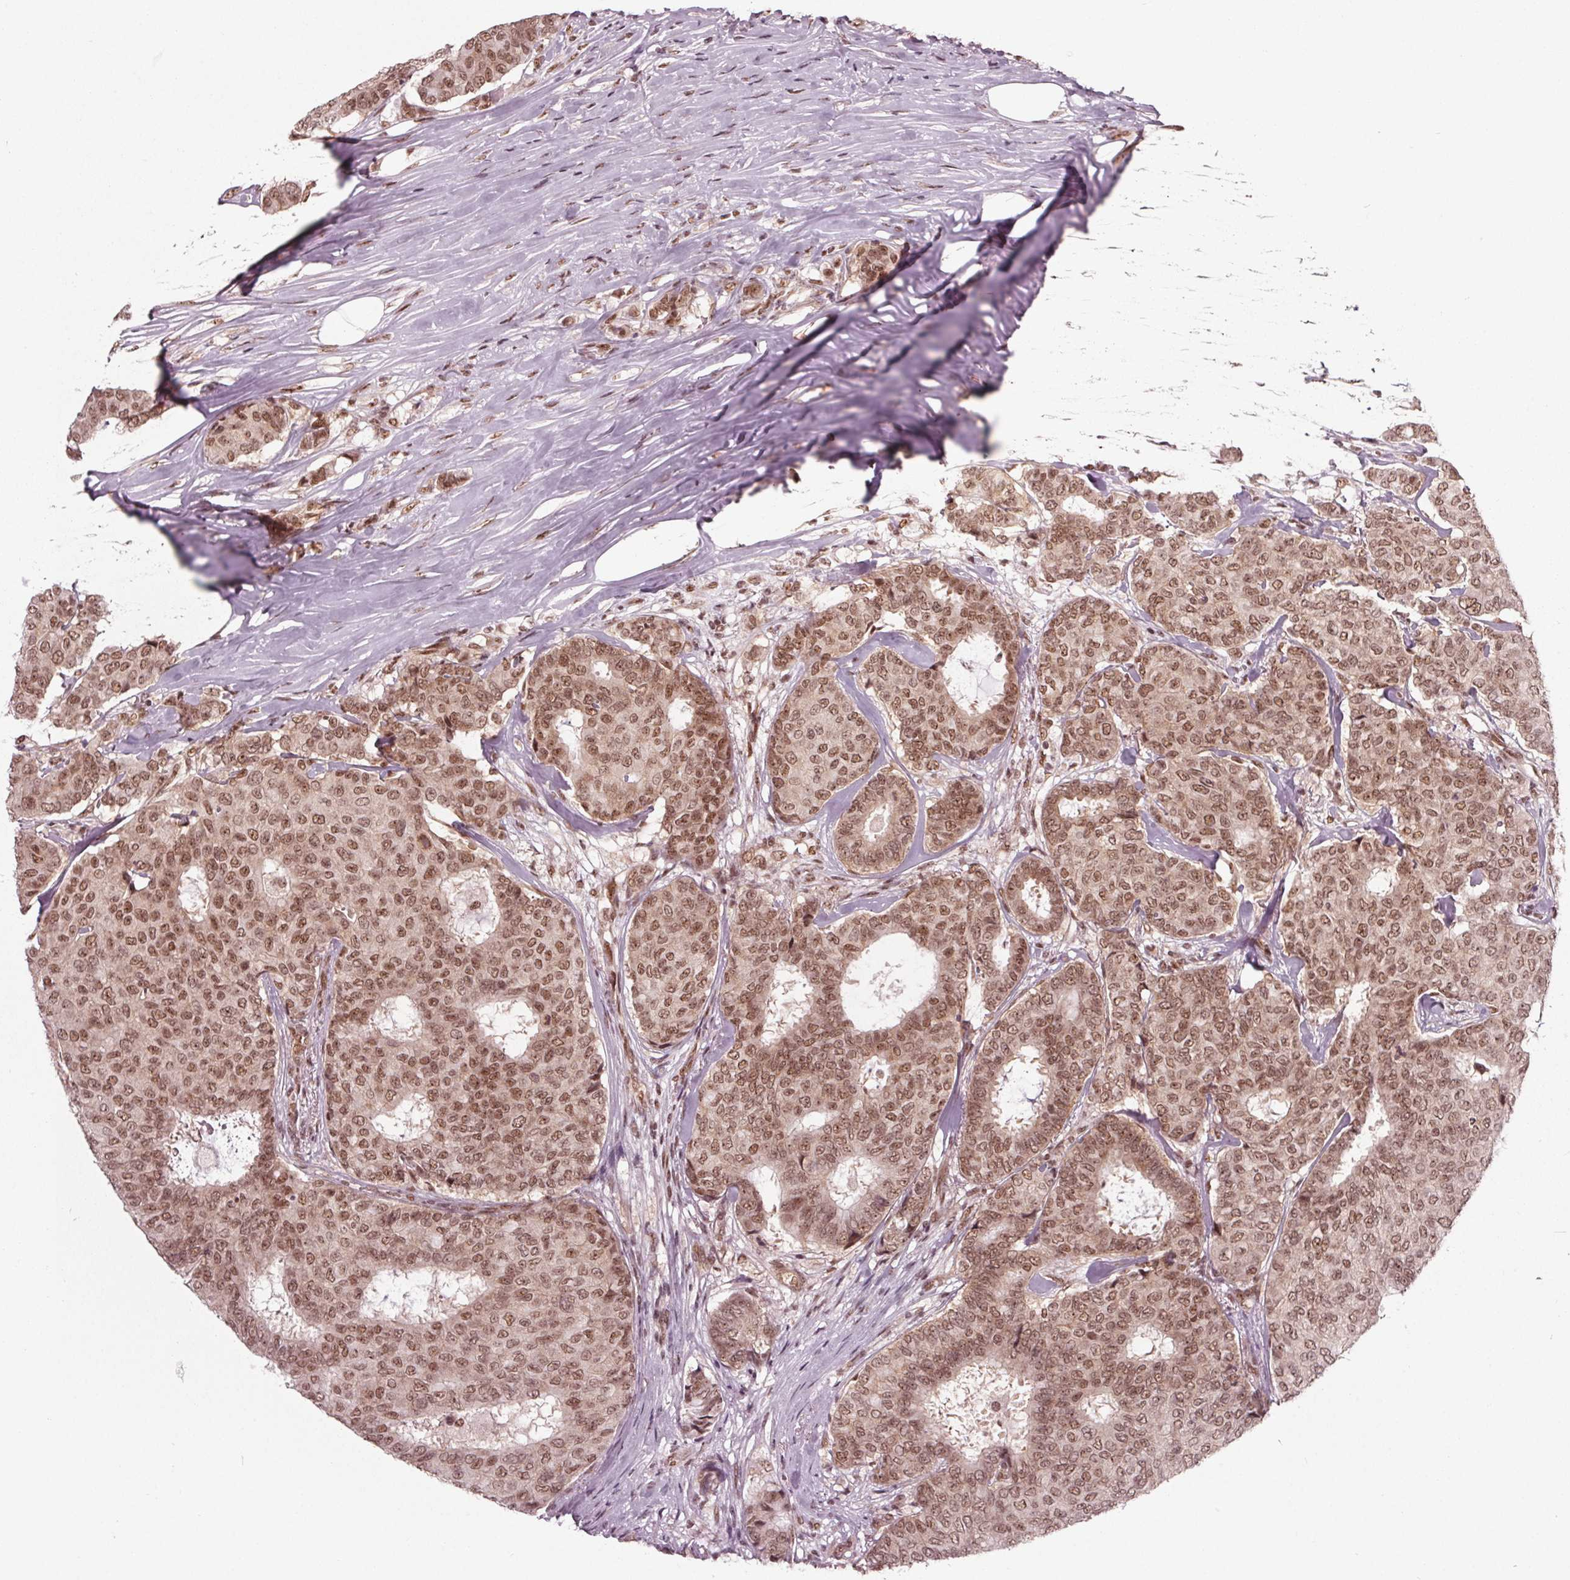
{"staining": {"intensity": "moderate", "quantity": ">75%", "location": "nuclear"}, "tissue": "breast cancer", "cell_type": "Tumor cells", "image_type": "cancer", "snomed": [{"axis": "morphology", "description": "Duct carcinoma"}, {"axis": "topography", "description": "Breast"}], "caption": "Brown immunohistochemical staining in breast infiltrating ductal carcinoma demonstrates moderate nuclear expression in about >75% of tumor cells.", "gene": "DDX41", "patient": {"sex": "female", "age": 75}}